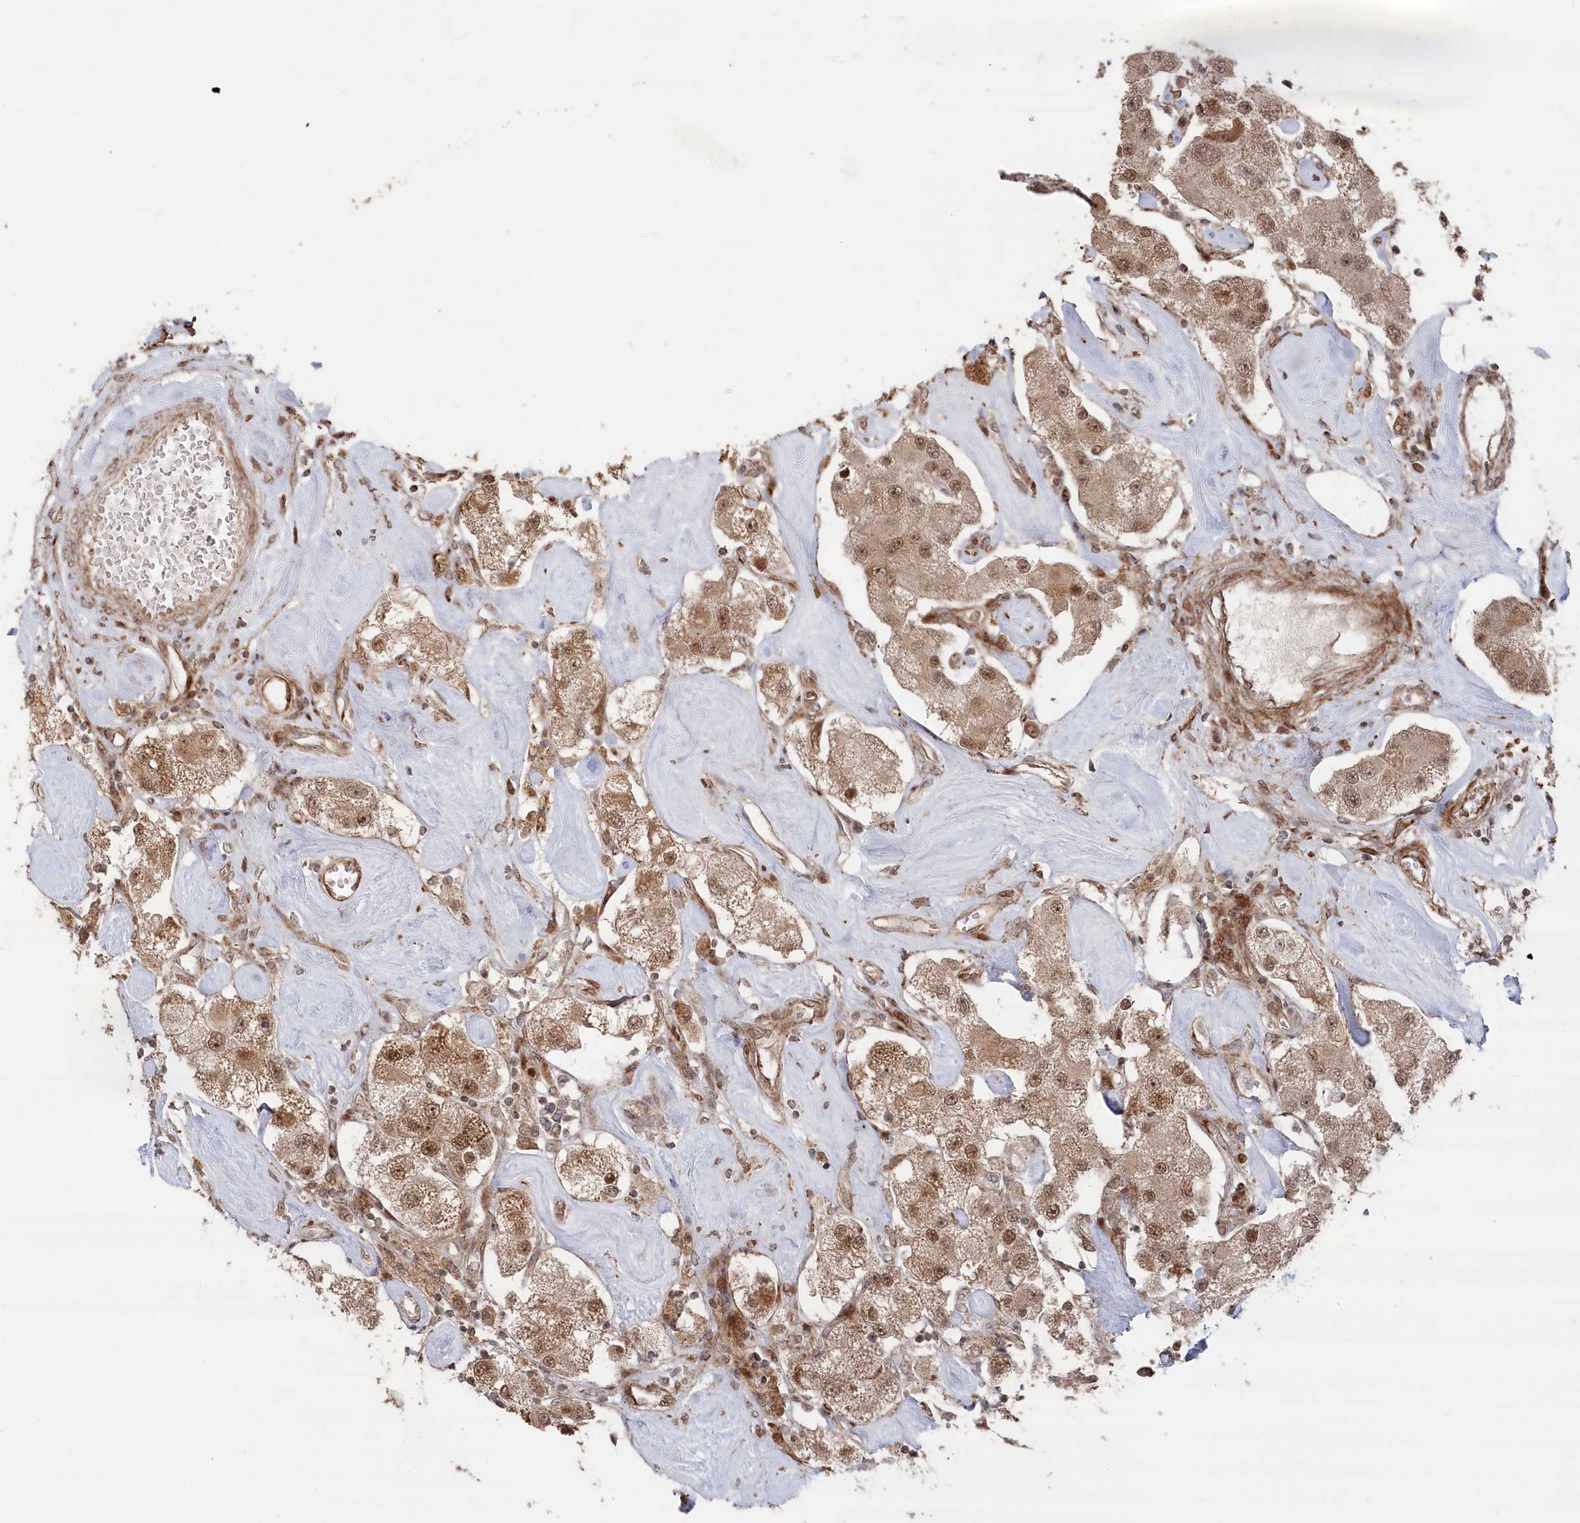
{"staining": {"intensity": "moderate", "quantity": ">75%", "location": "cytoplasmic/membranous,nuclear"}, "tissue": "carcinoid", "cell_type": "Tumor cells", "image_type": "cancer", "snomed": [{"axis": "morphology", "description": "Carcinoid, malignant, NOS"}, {"axis": "topography", "description": "Pancreas"}], "caption": "High-power microscopy captured an immunohistochemistry (IHC) histopathology image of malignant carcinoid, revealing moderate cytoplasmic/membranous and nuclear staining in approximately >75% of tumor cells. The protein of interest is shown in brown color, while the nuclei are stained blue.", "gene": "POLR3A", "patient": {"sex": "male", "age": 41}}